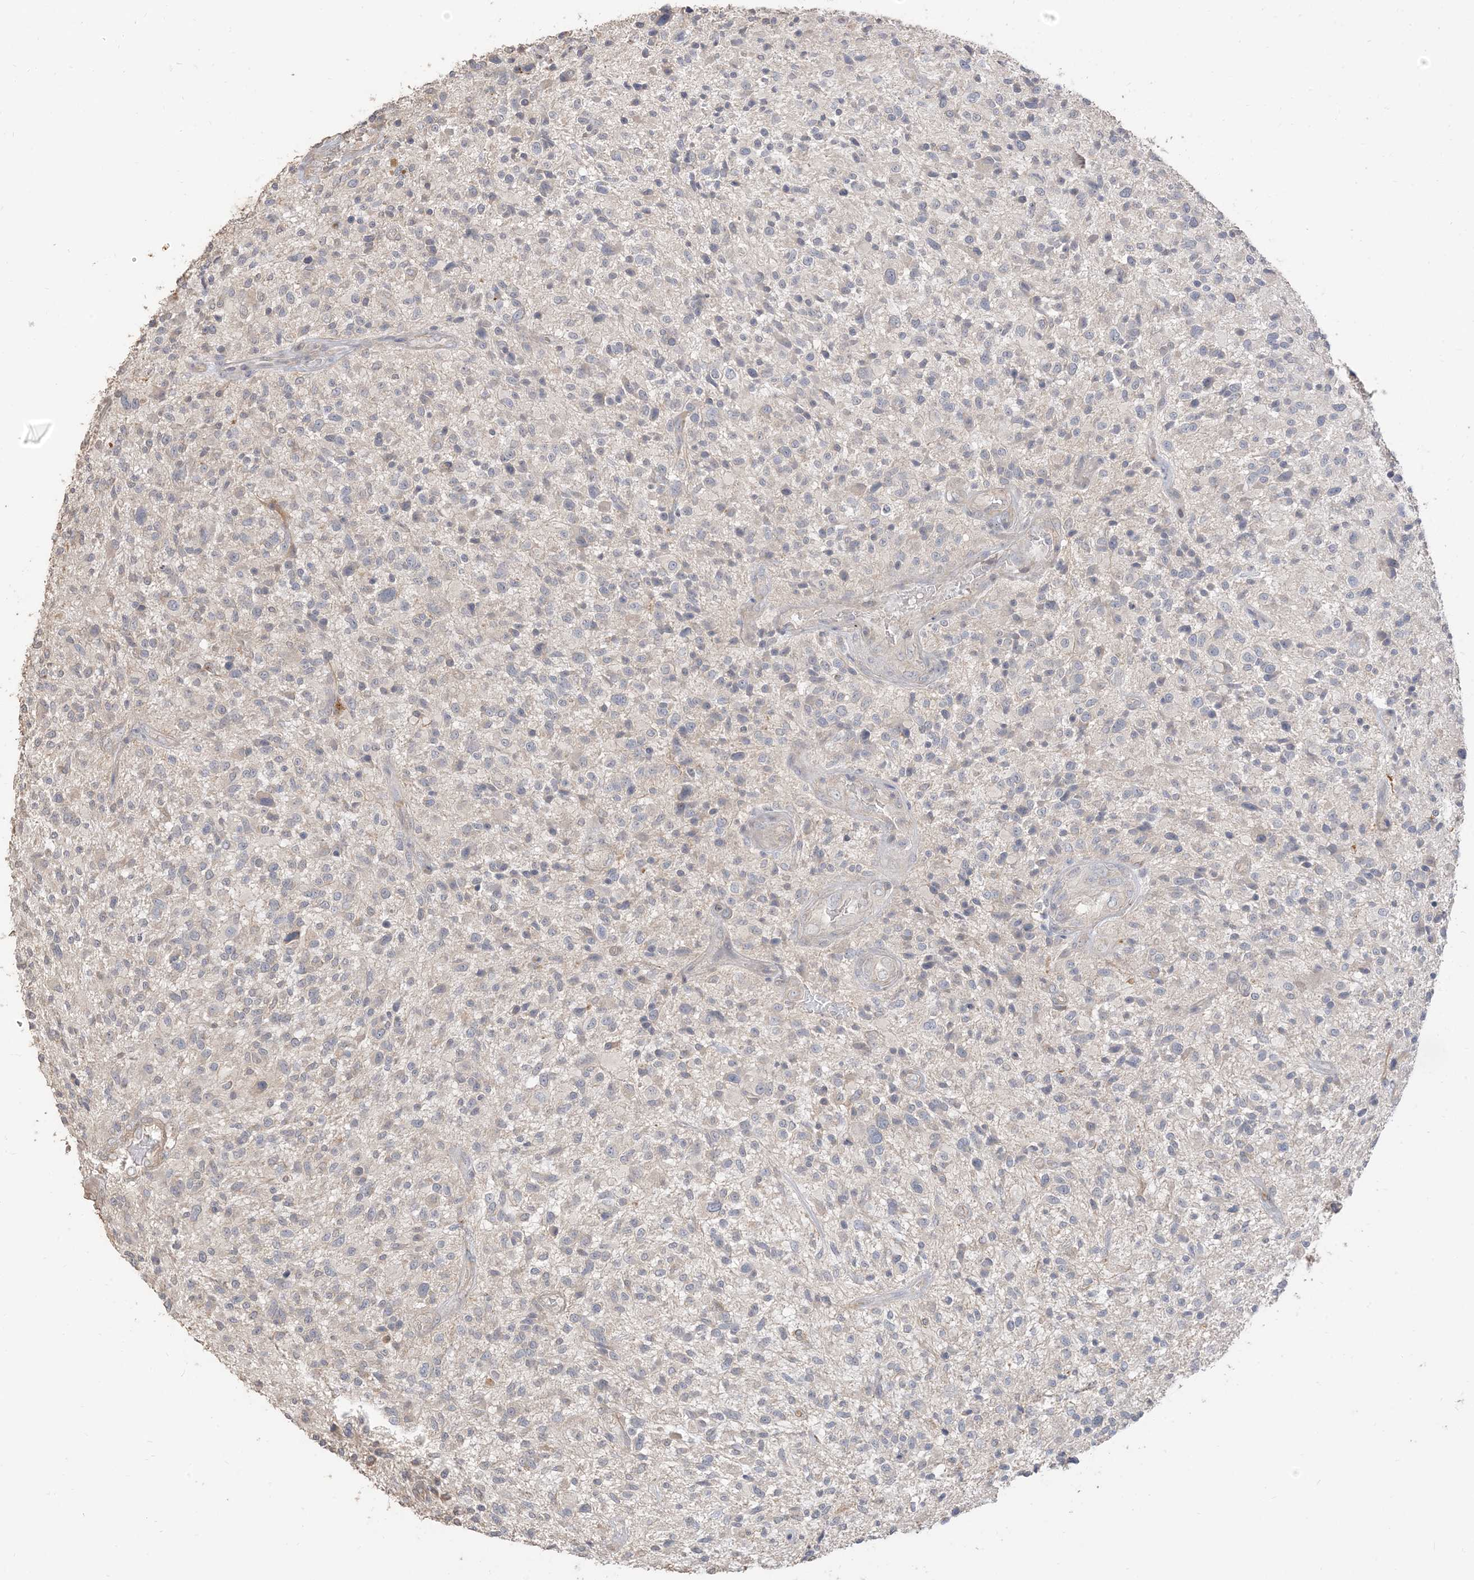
{"staining": {"intensity": "negative", "quantity": "none", "location": "none"}, "tissue": "glioma", "cell_type": "Tumor cells", "image_type": "cancer", "snomed": [{"axis": "morphology", "description": "Glioma, malignant, High grade"}, {"axis": "topography", "description": "Brain"}], "caption": "The micrograph reveals no staining of tumor cells in glioma.", "gene": "RNF175", "patient": {"sex": "male", "age": 47}}